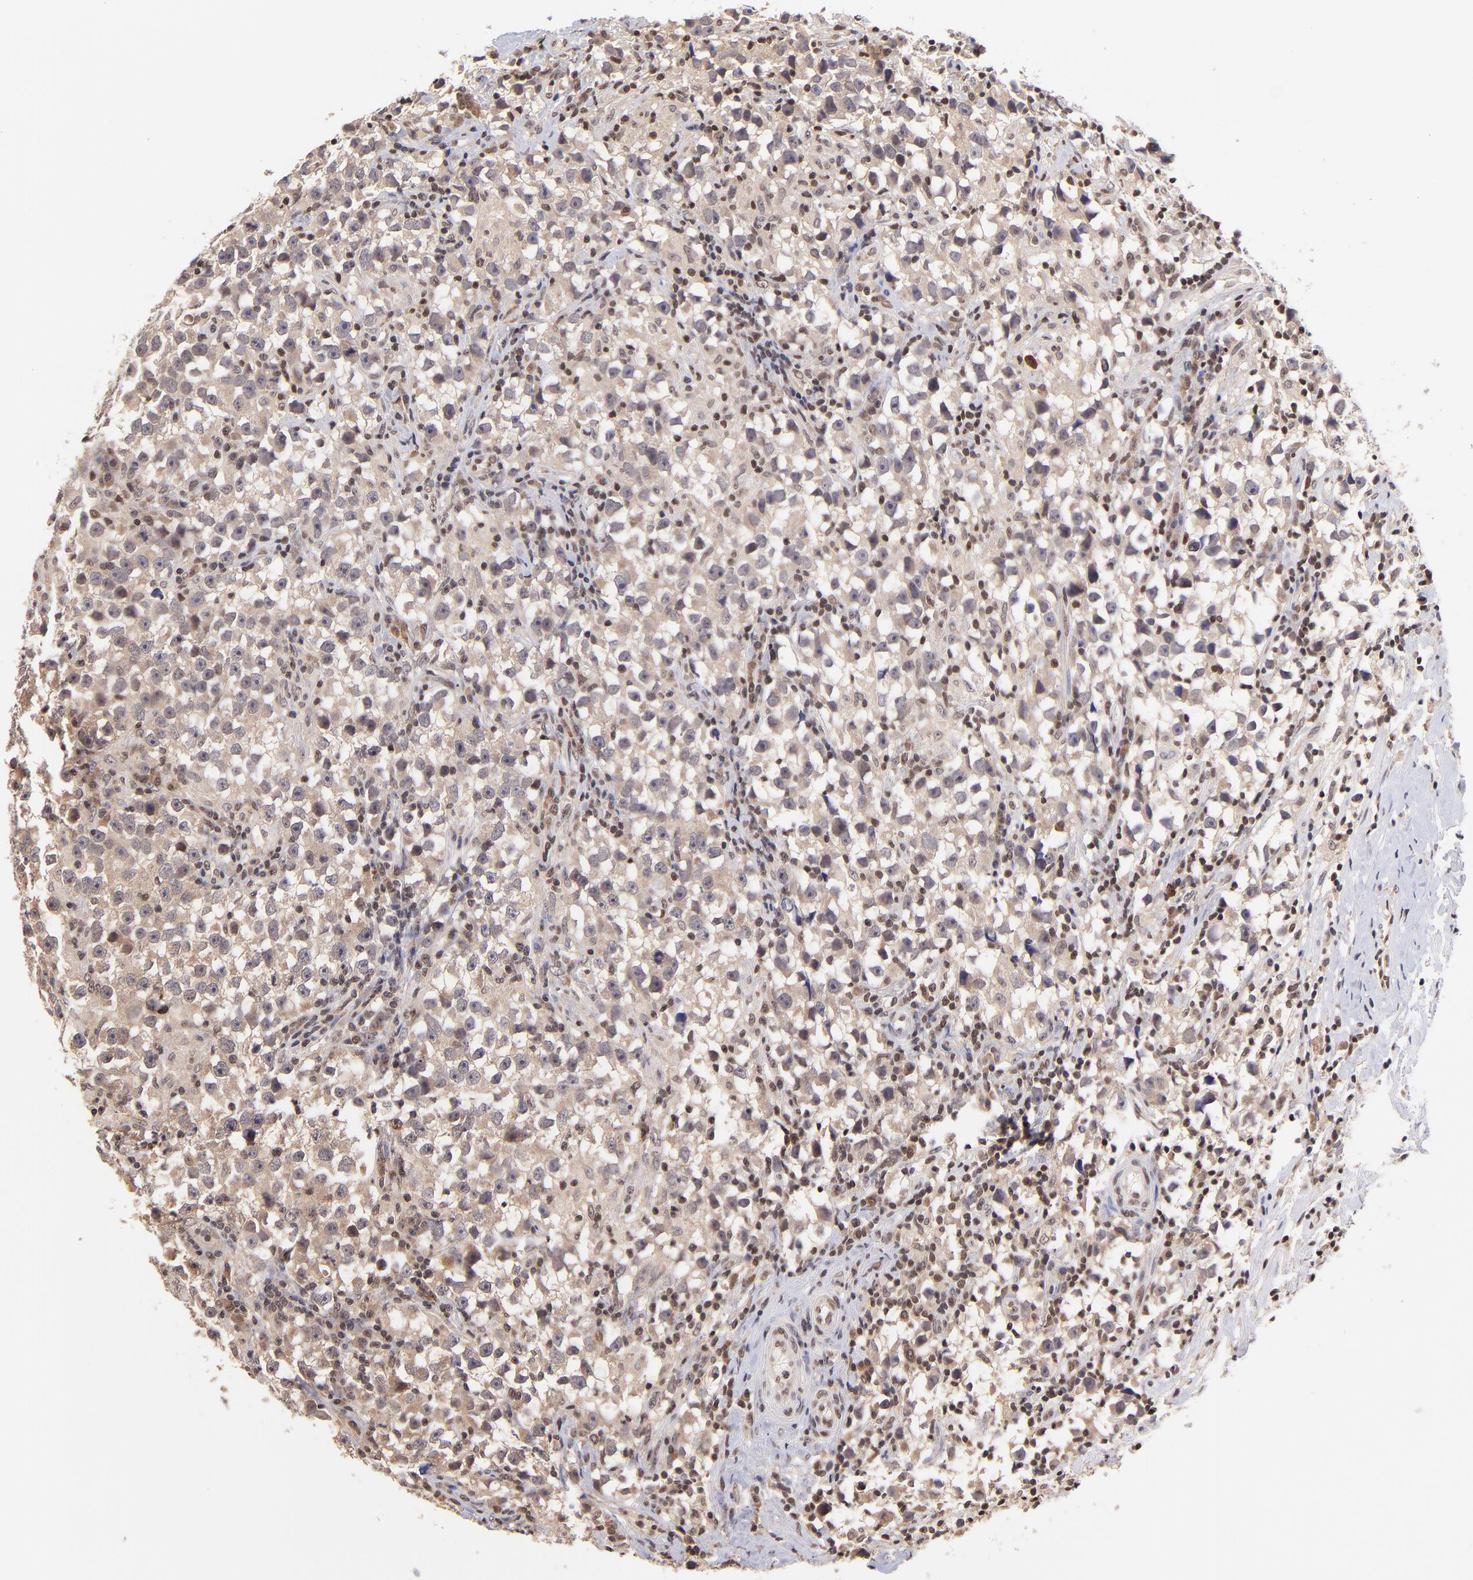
{"staining": {"intensity": "moderate", "quantity": ">75%", "location": "cytoplasmic/membranous"}, "tissue": "testis cancer", "cell_type": "Tumor cells", "image_type": "cancer", "snomed": [{"axis": "morphology", "description": "Seminoma, NOS"}, {"axis": "topography", "description": "Testis"}], "caption": "Testis cancer stained with immunohistochemistry reveals moderate cytoplasmic/membranous positivity in about >75% of tumor cells.", "gene": "WDR25", "patient": {"sex": "male", "age": 33}}